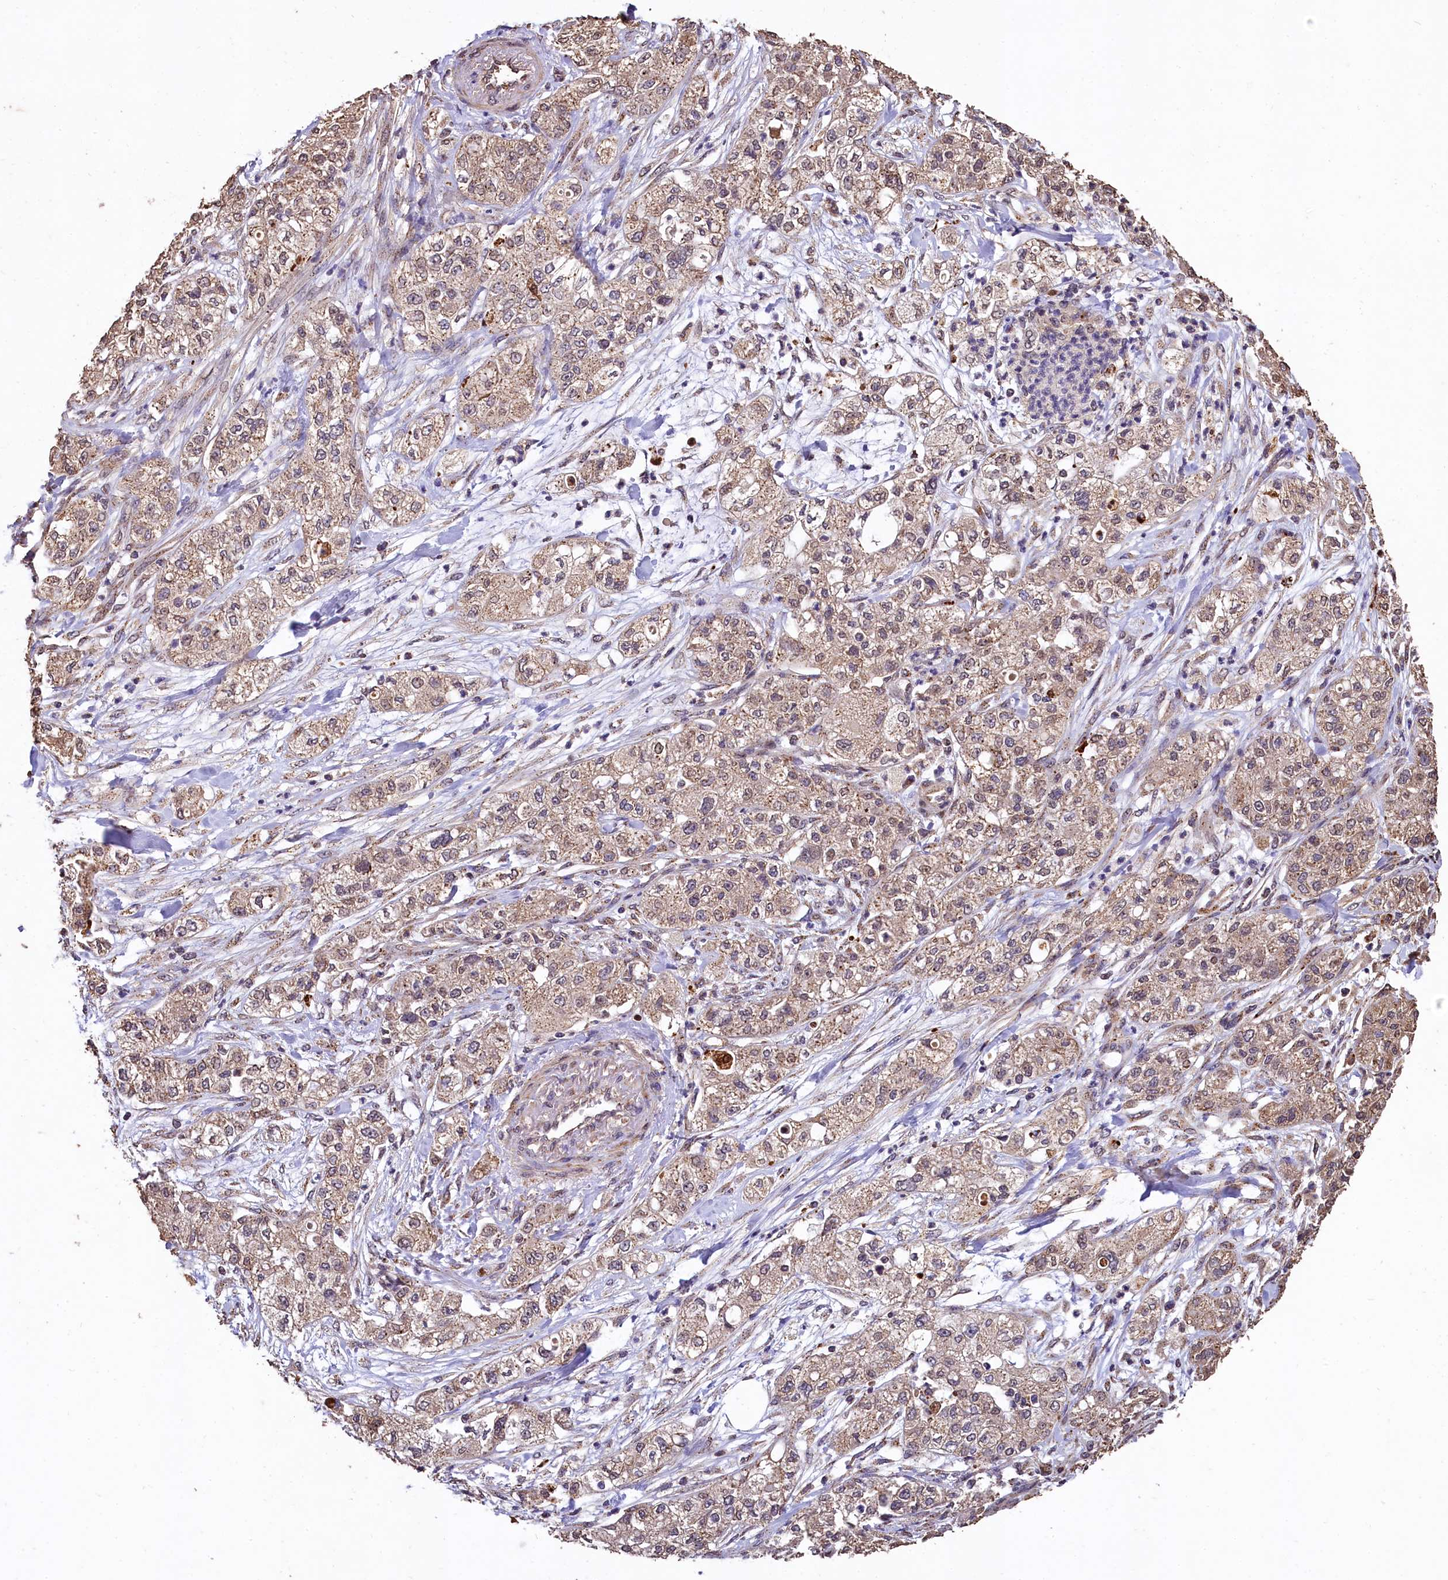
{"staining": {"intensity": "weak", "quantity": ">75%", "location": "cytoplasmic/membranous"}, "tissue": "pancreatic cancer", "cell_type": "Tumor cells", "image_type": "cancer", "snomed": [{"axis": "morphology", "description": "Adenocarcinoma, NOS"}, {"axis": "topography", "description": "Pancreas"}], "caption": "Immunohistochemistry (IHC) staining of adenocarcinoma (pancreatic), which displays low levels of weak cytoplasmic/membranous expression in approximately >75% of tumor cells indicating weak cytoplasmic/membranous protein expression. The staining was performed using DAB (brown) for protein detection and nuclei were counterstained in hematoxylin (blue).", "gene": "LSM4", "patient": {"sex": "female", "age": 78}}